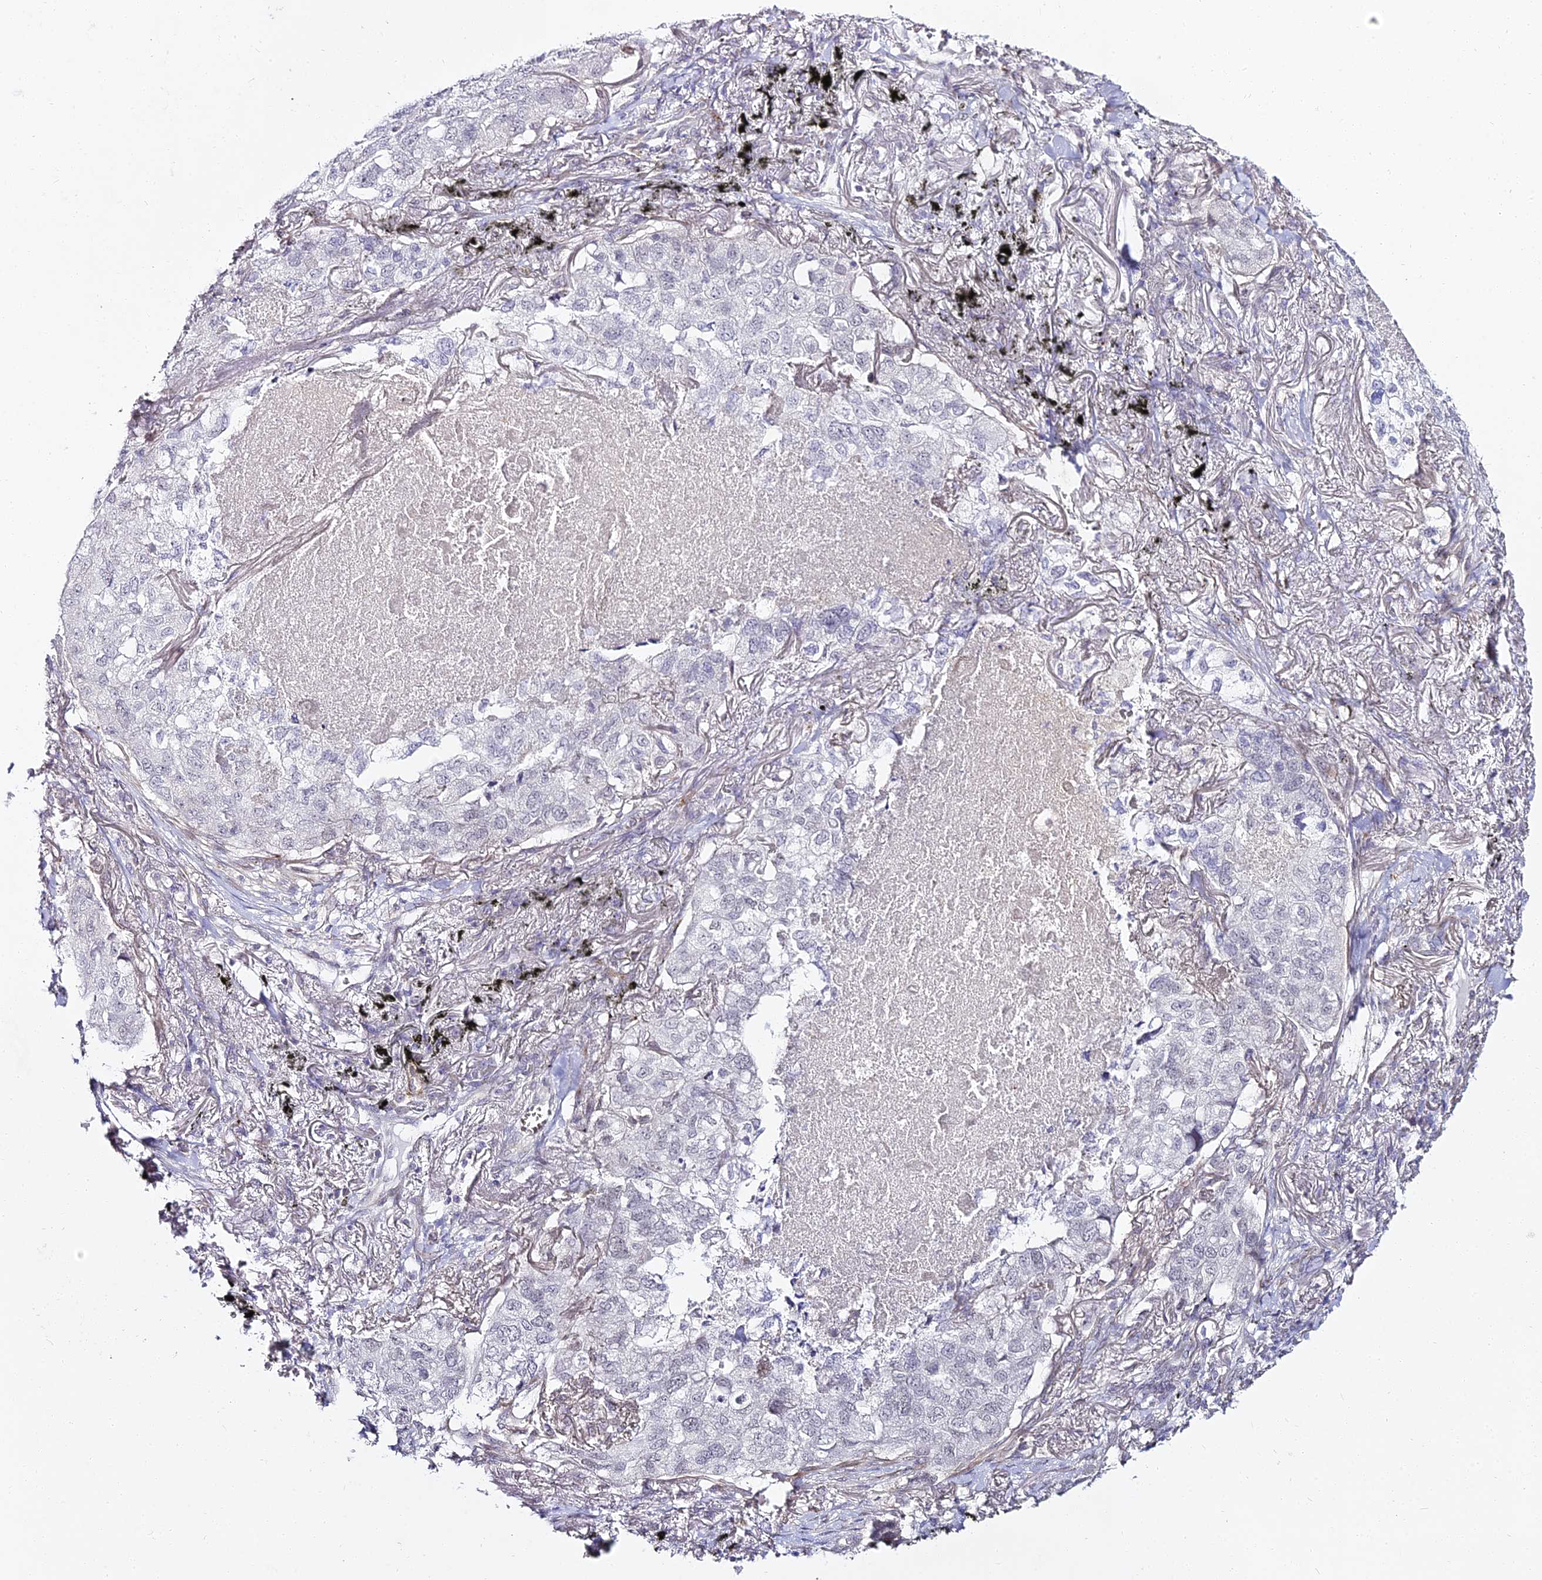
{"staining": {"intensity": "negative", "quantity": "none", "location": "none"}, "tissue": "lung cancer", "cell_type": "Tumor cells", "image_type": "cancer", "snomed": [{"axis": "morphology", "description": "Adenocarcinoma, NOS"}, {"axis": "topography", "description": "Lung"}], "caption": "Adenocarcinoma (lung) was stained to show a protein in brown. There is no significant staining in tumor cells. Nuclei are stained in blue.", "gene": "ALPG", "patient": {"sex": "male", "age": 65}}